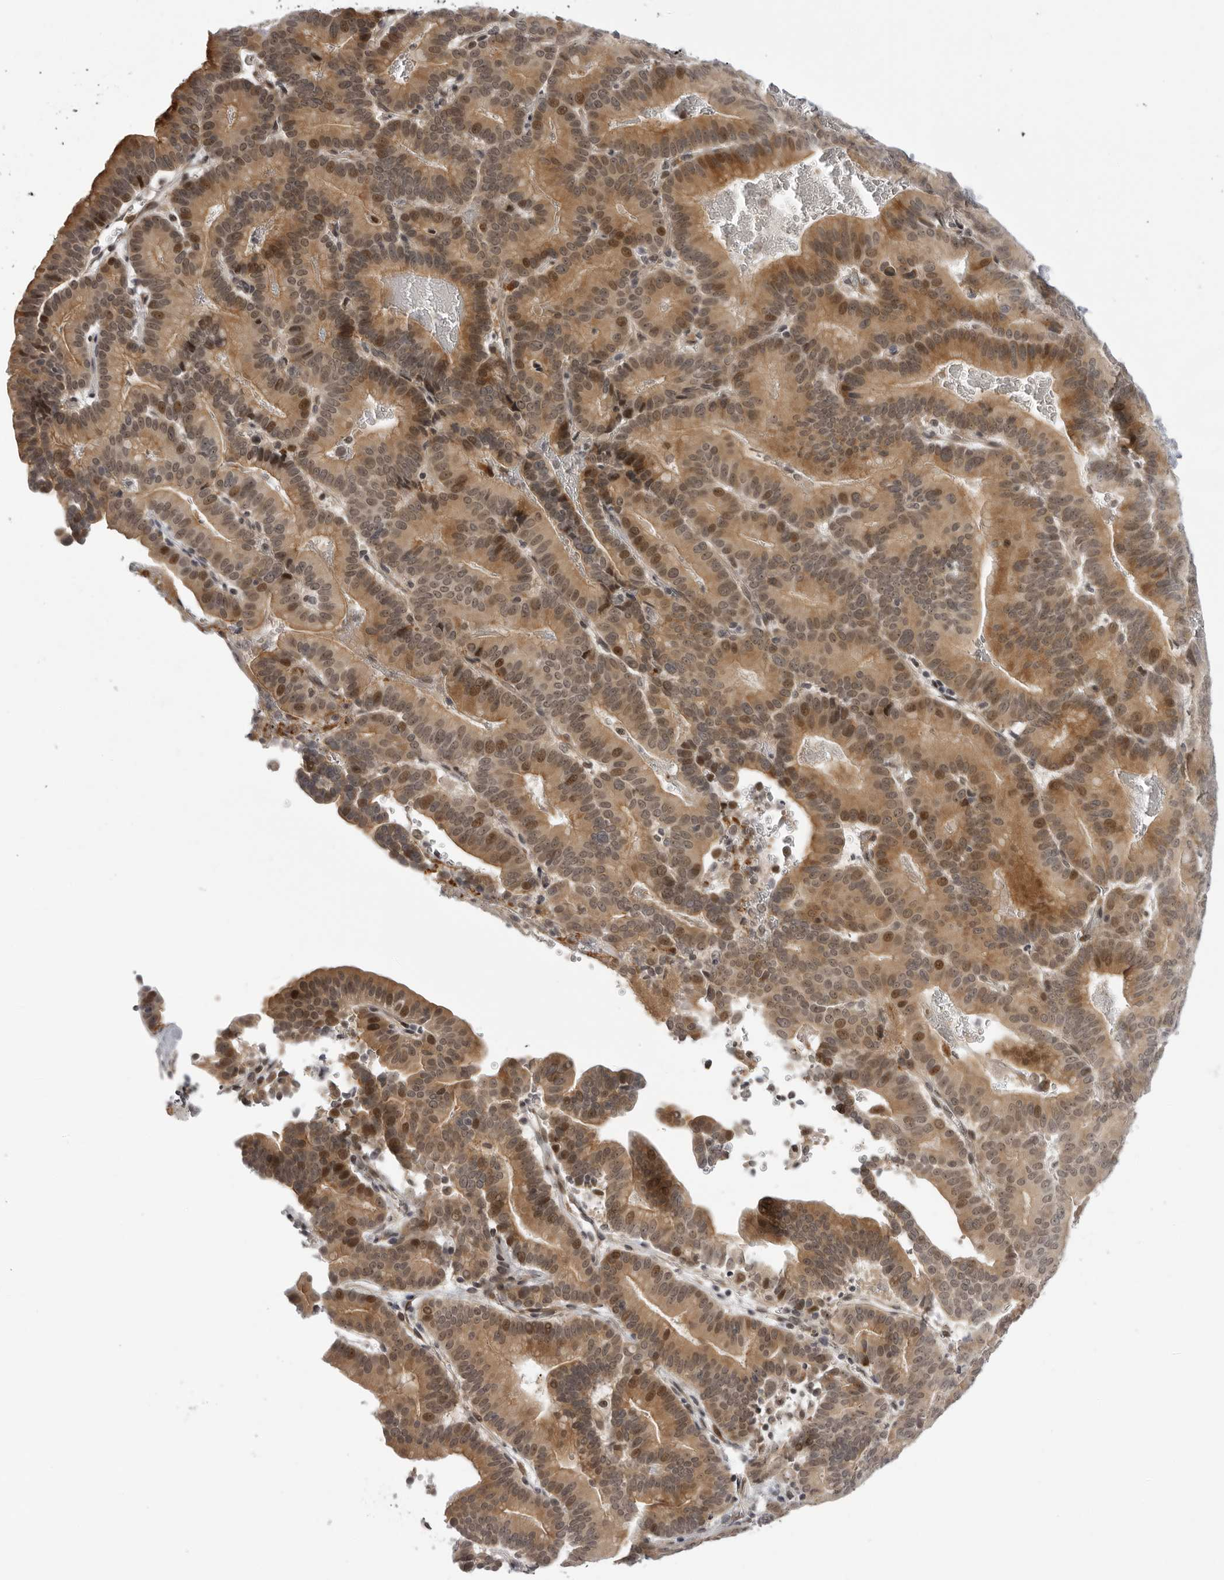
{"staining": {"intensity": "moderate", "quantity": ">75%", "location": "cytoplasmic/membranous,nuclear"}, "tissue": "liver cancer", "cell_type": "Tumor cells", "image_type": "cancer", "snomed": [{"axis": "morphology", "description": "Cholangiocarcinoma"}, {"axis": "topography", "description": "Liver"}], "caption": "Brown immunohistochemical staining in human liver cholangiocarcinoma displays moderate cytoplasmic/membranous and nuclear positivity in about >75% of tumor cells.", "gene": "ALPK2", "patient": {"sex": "female", "age": 75}}